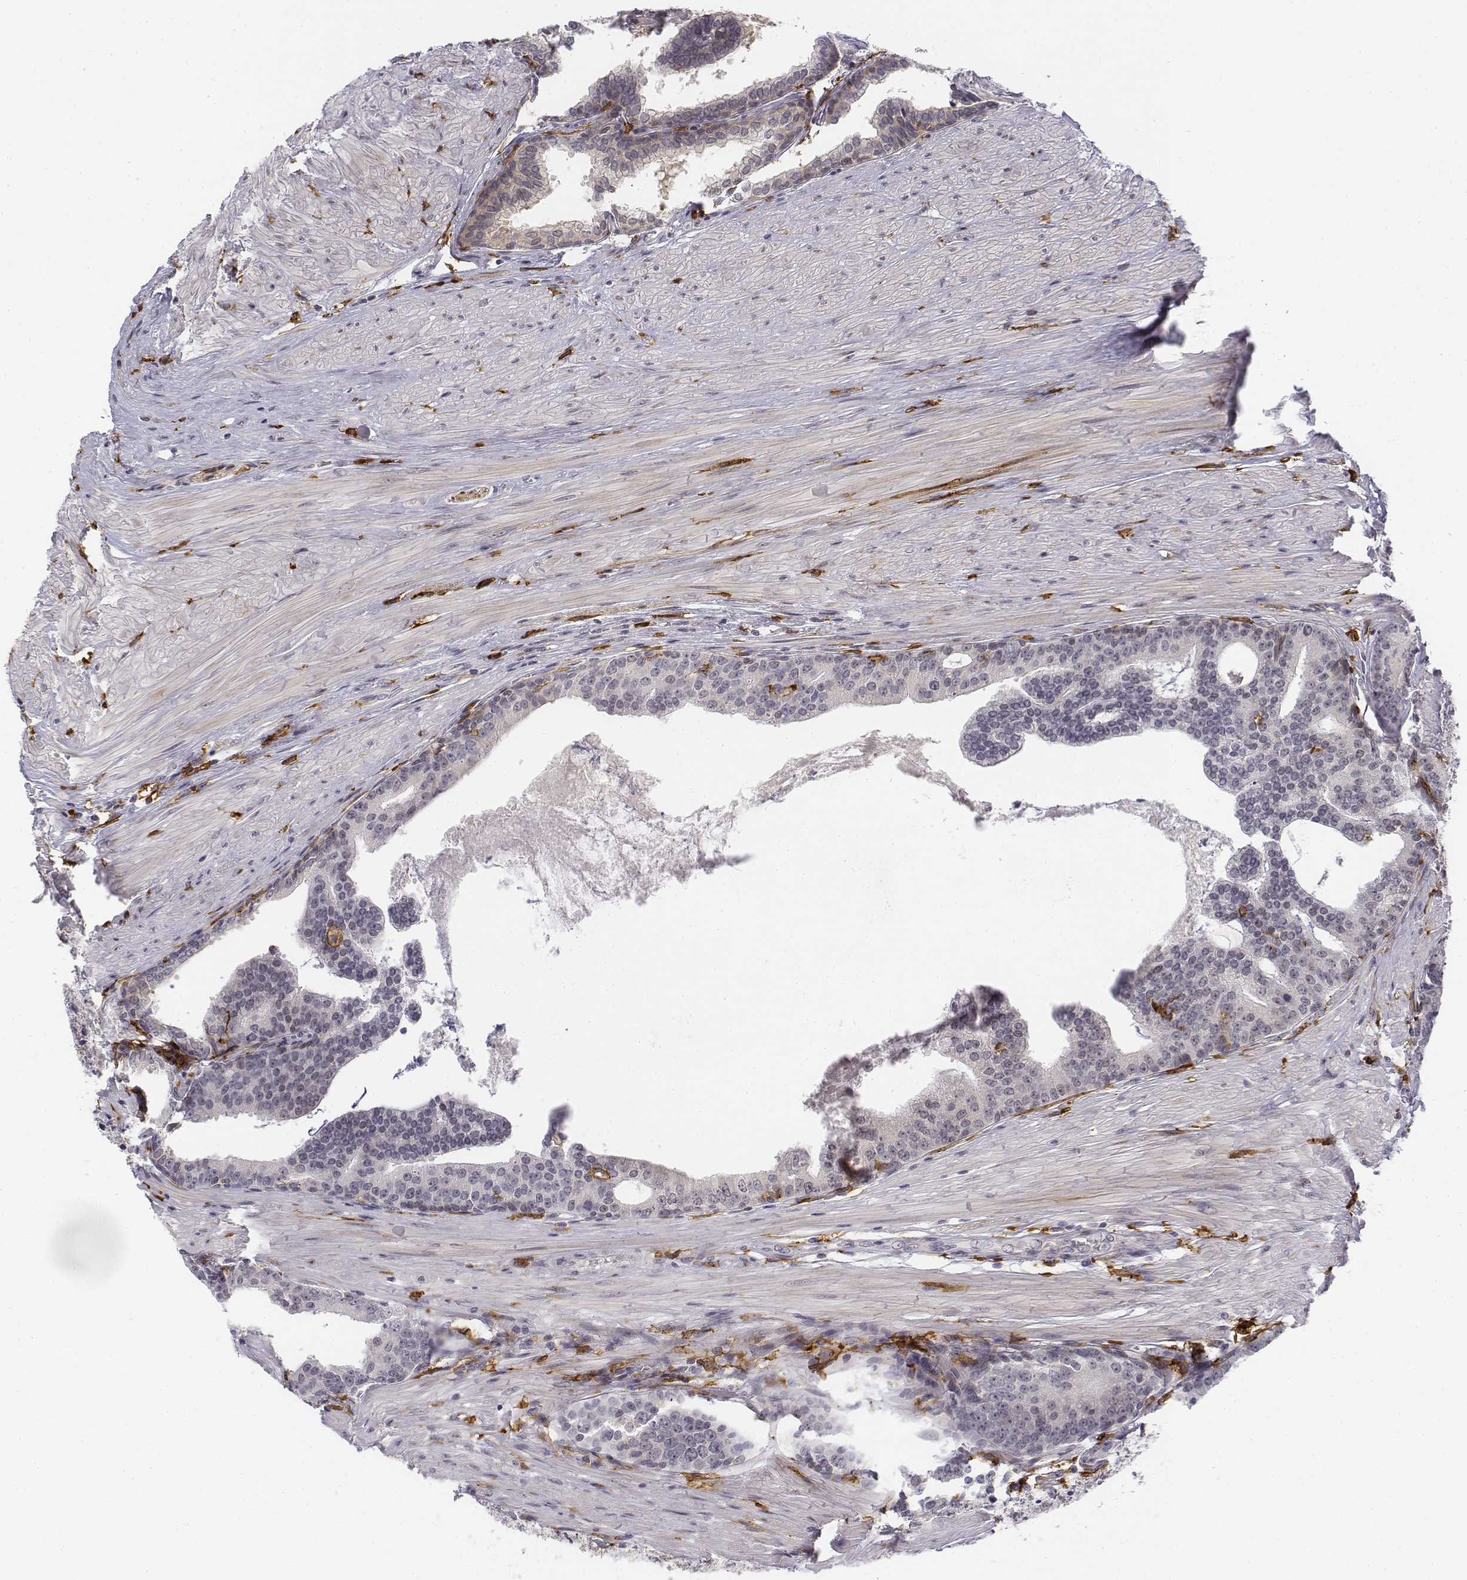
{"staining": {"intensity": "negative", "quantity": "none", "location": "none"}, "tissue": "prostate cancer", "cell_type": "Tumor cells", "image_type": "cancer", "snomed": [{"axis": "morphology", "description": "Adenocarcinoma, NOS"}, {"axis": "topography", "description": "Prostate and seminal vesicle, NOS"}, {"axis": "topography", "description": "Prostate"}], "caption": "This is an immunohistochemistry photomicrograph of prostate cancer. There is no expression in tumor cells.", "gene": "CD14", "patient": {"sex": "male", "age": 44}}